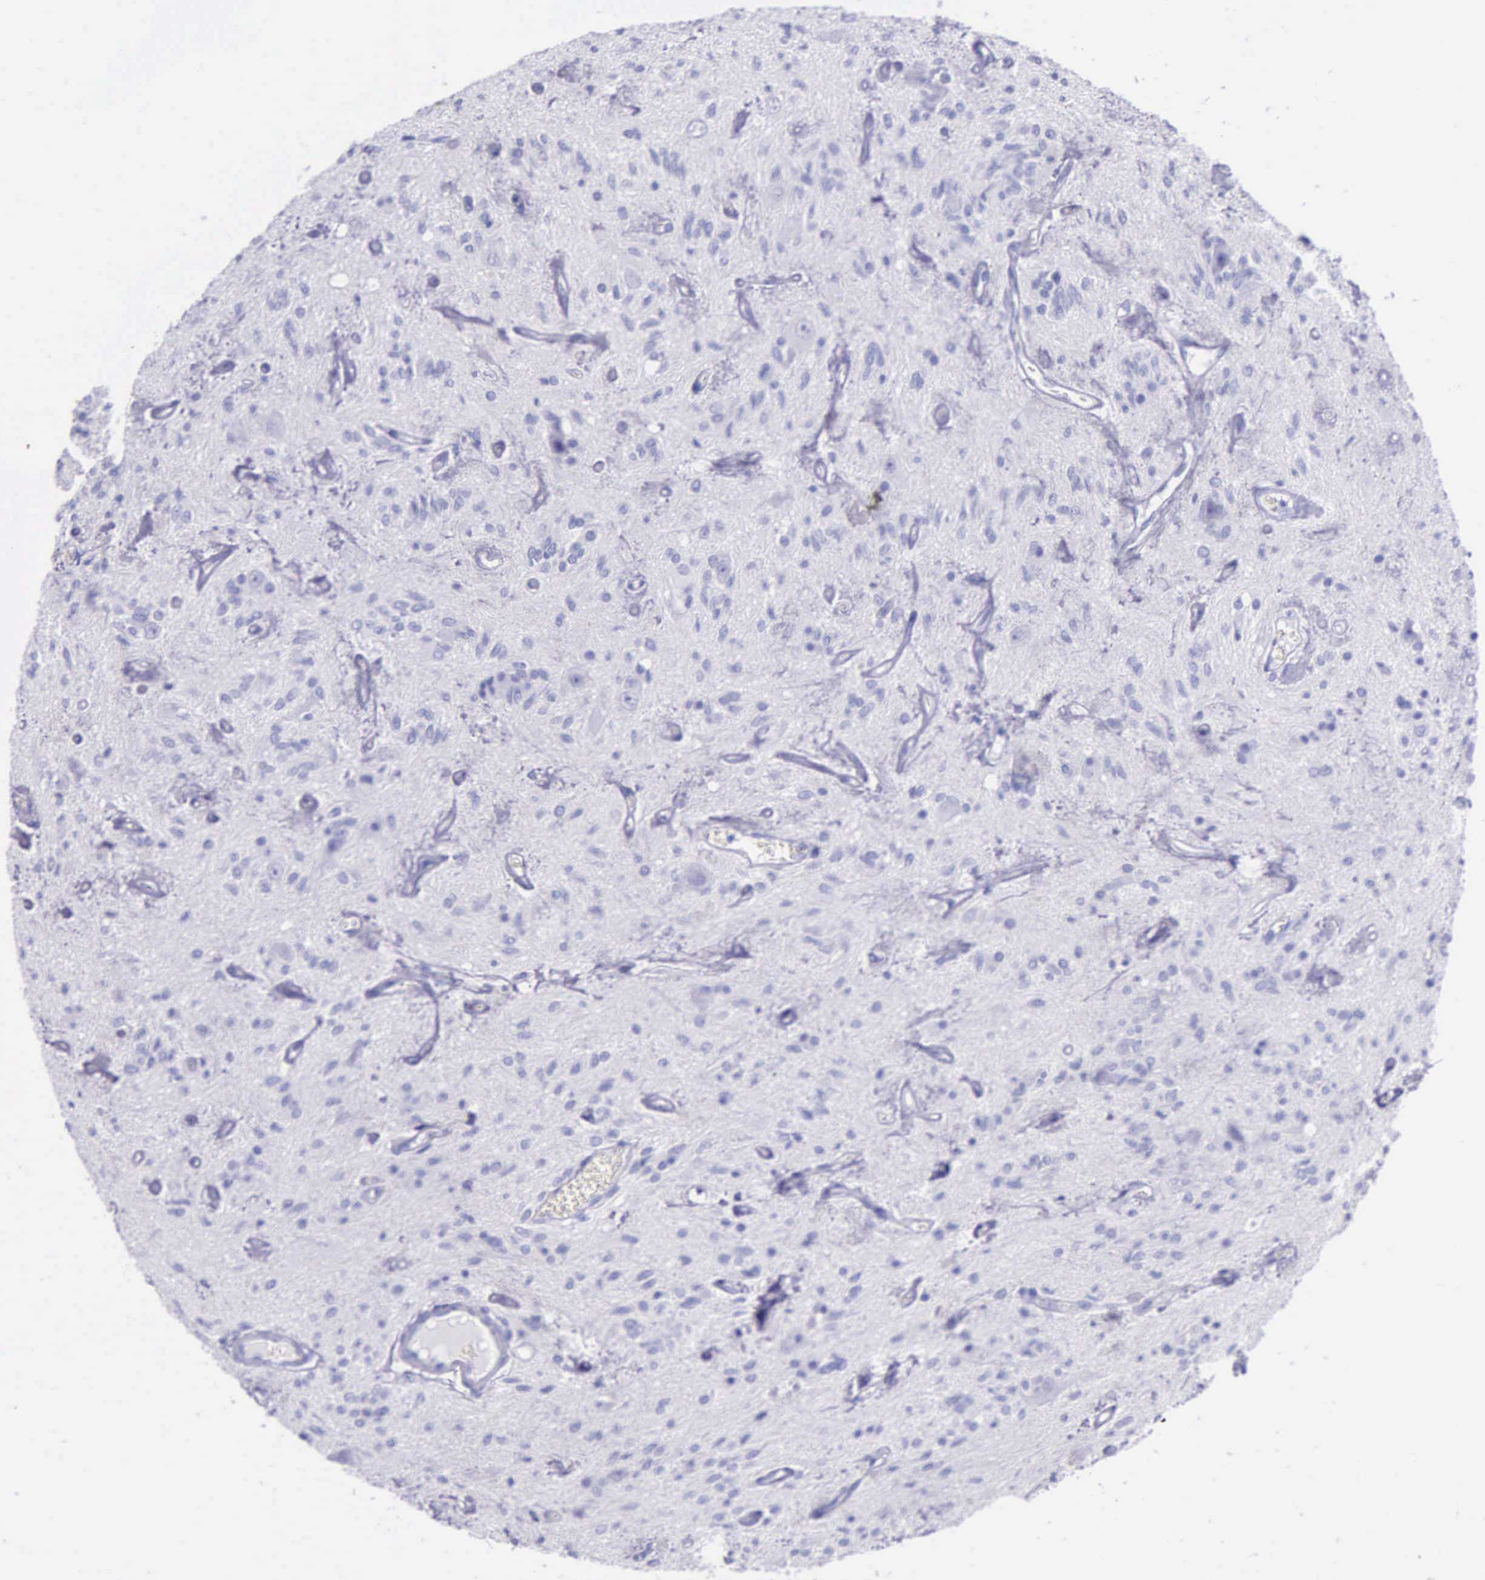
{"staining": {"intensity": "negative", "quantity": "none", "location": "none"}, "tissue": "glioma", "cell_type": "Tumor cells", "image_type": "cancer", "snomed": [{"axis": "morphology", "description": "Glioma, malignant, Low grade"}, {"axis": "topography", "description": "Brain"}], "caption": "This micrograph is of low-grade glioma (malignant) stained with immunohistochemistry (IHC) to label a protein in brown with the nuclei are counter-stained blue. There is no expression in tumor cells.", "gene": "KLK3", "patient": {"sex": "female", "age": 15}}